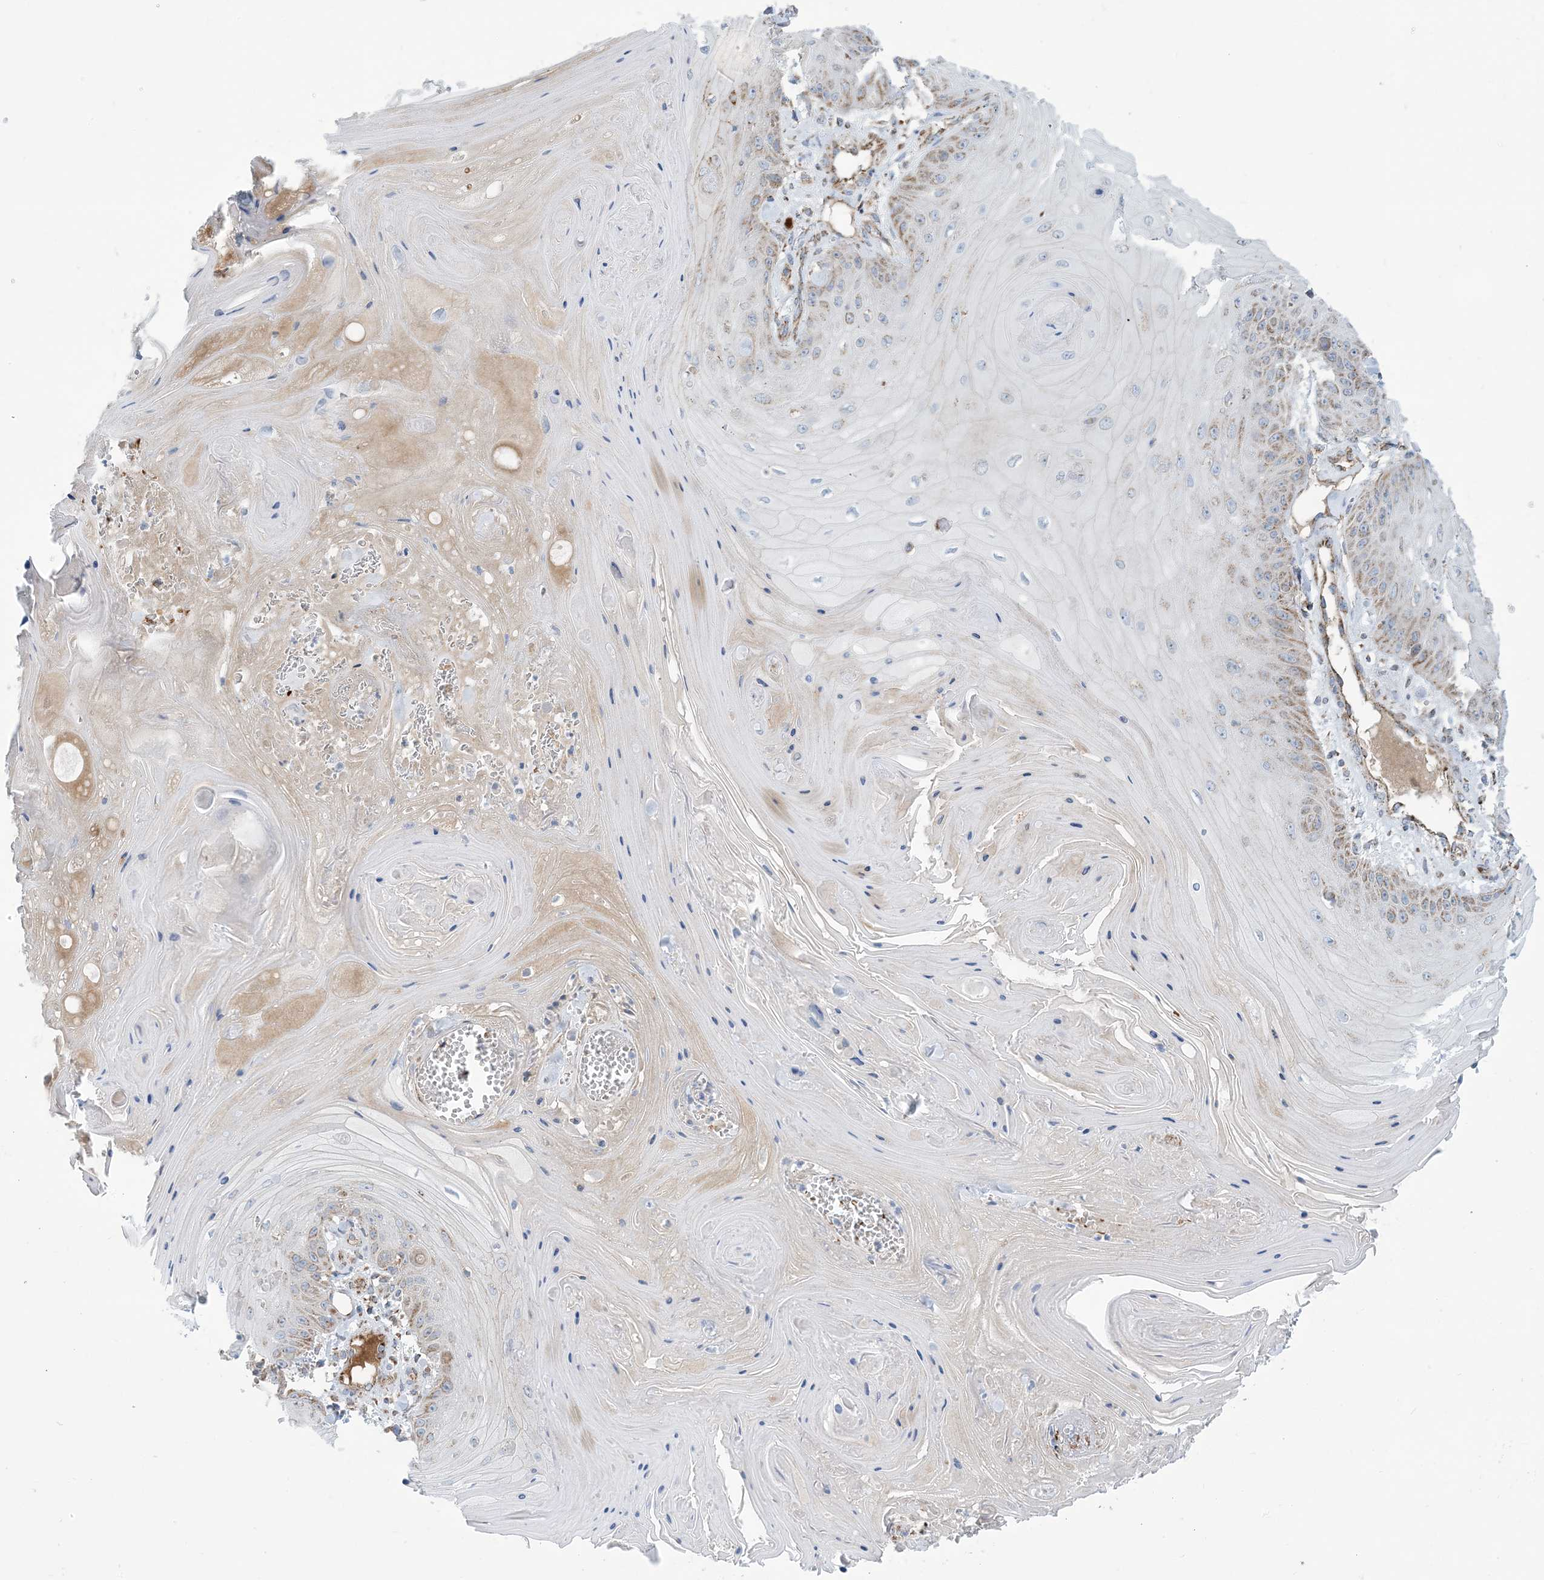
{"staining": {"intensity": "weak", "quantity": "<25%", "location": "cytoplasmic/membranous"}, "tissue": "skin cancer", "cell_type": "Tumor cells", "image_type": "cancer", "snomed": [{"axis": "morphology", "description": "Squamous cell carcinoma, NOS"}, {"axis": "topography", "description": "Skin"}], "caption": "Immunohistochemical staining of squamous cell carcinoma (skin) displays no significant staining in tumor cells. (DAB immunohistochemistry (IHC) with hematoxylin counter stain).", "gene": "PHOSPHO2", "patient": {"sex": "male", "age": 74}}